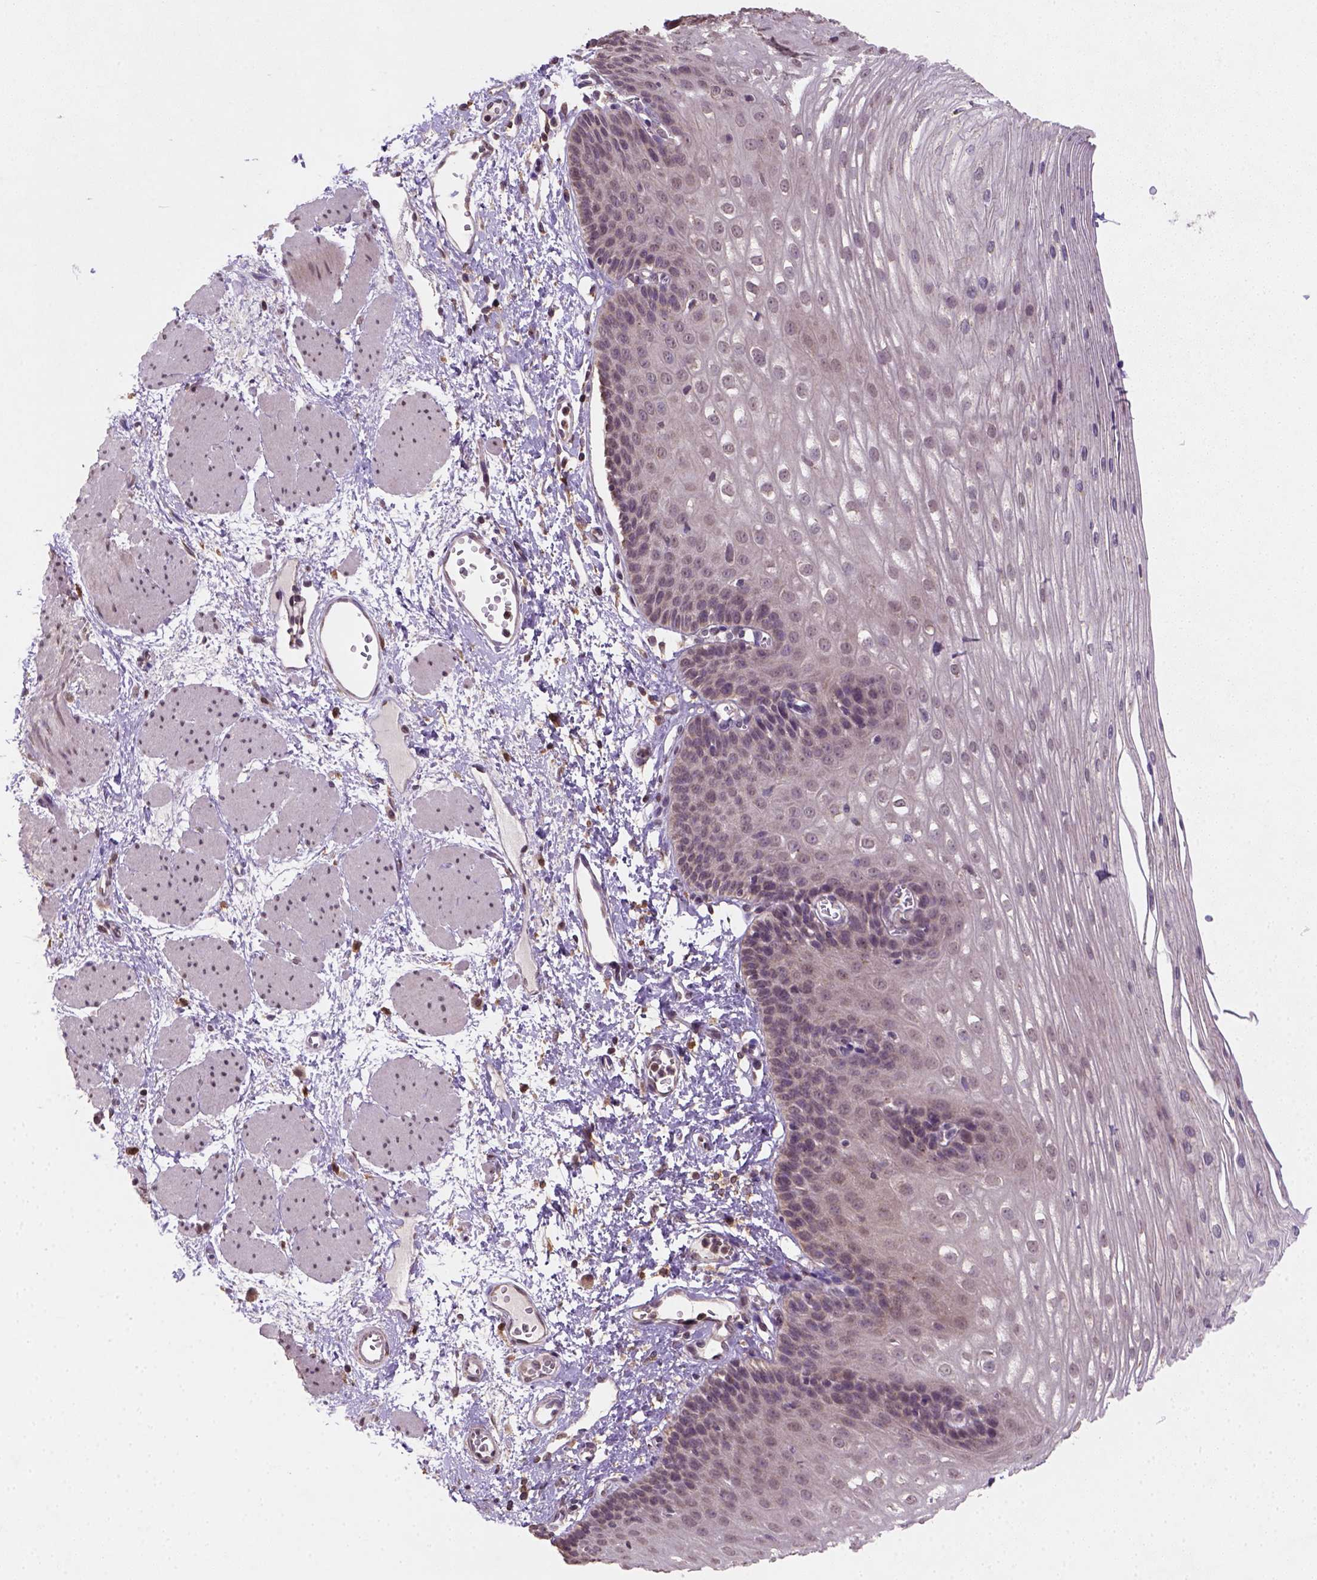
{"staining": {"intensity": "weak", "quantity": "<25%", "location": "cytoplasmic/membranous,nuclear"}, "tissue": "esophagus", "cell_type": "Squamous epithelial cells", "image_type": "normal", "snomed": [{"axis": "morphology", "description": "Normal tissue, NOS"}, {"axis": "topography", "description": "Esophagus"}], "caption": "DAB (3,3'-diaminobenzidine) immunohistochemical staining of benign human esophagus displays no significant expression in squamous epithelial cells. Nuclei are stained in blue.", "gene": "NUDT10", "patient": {"sex": "male", "age": 62}}